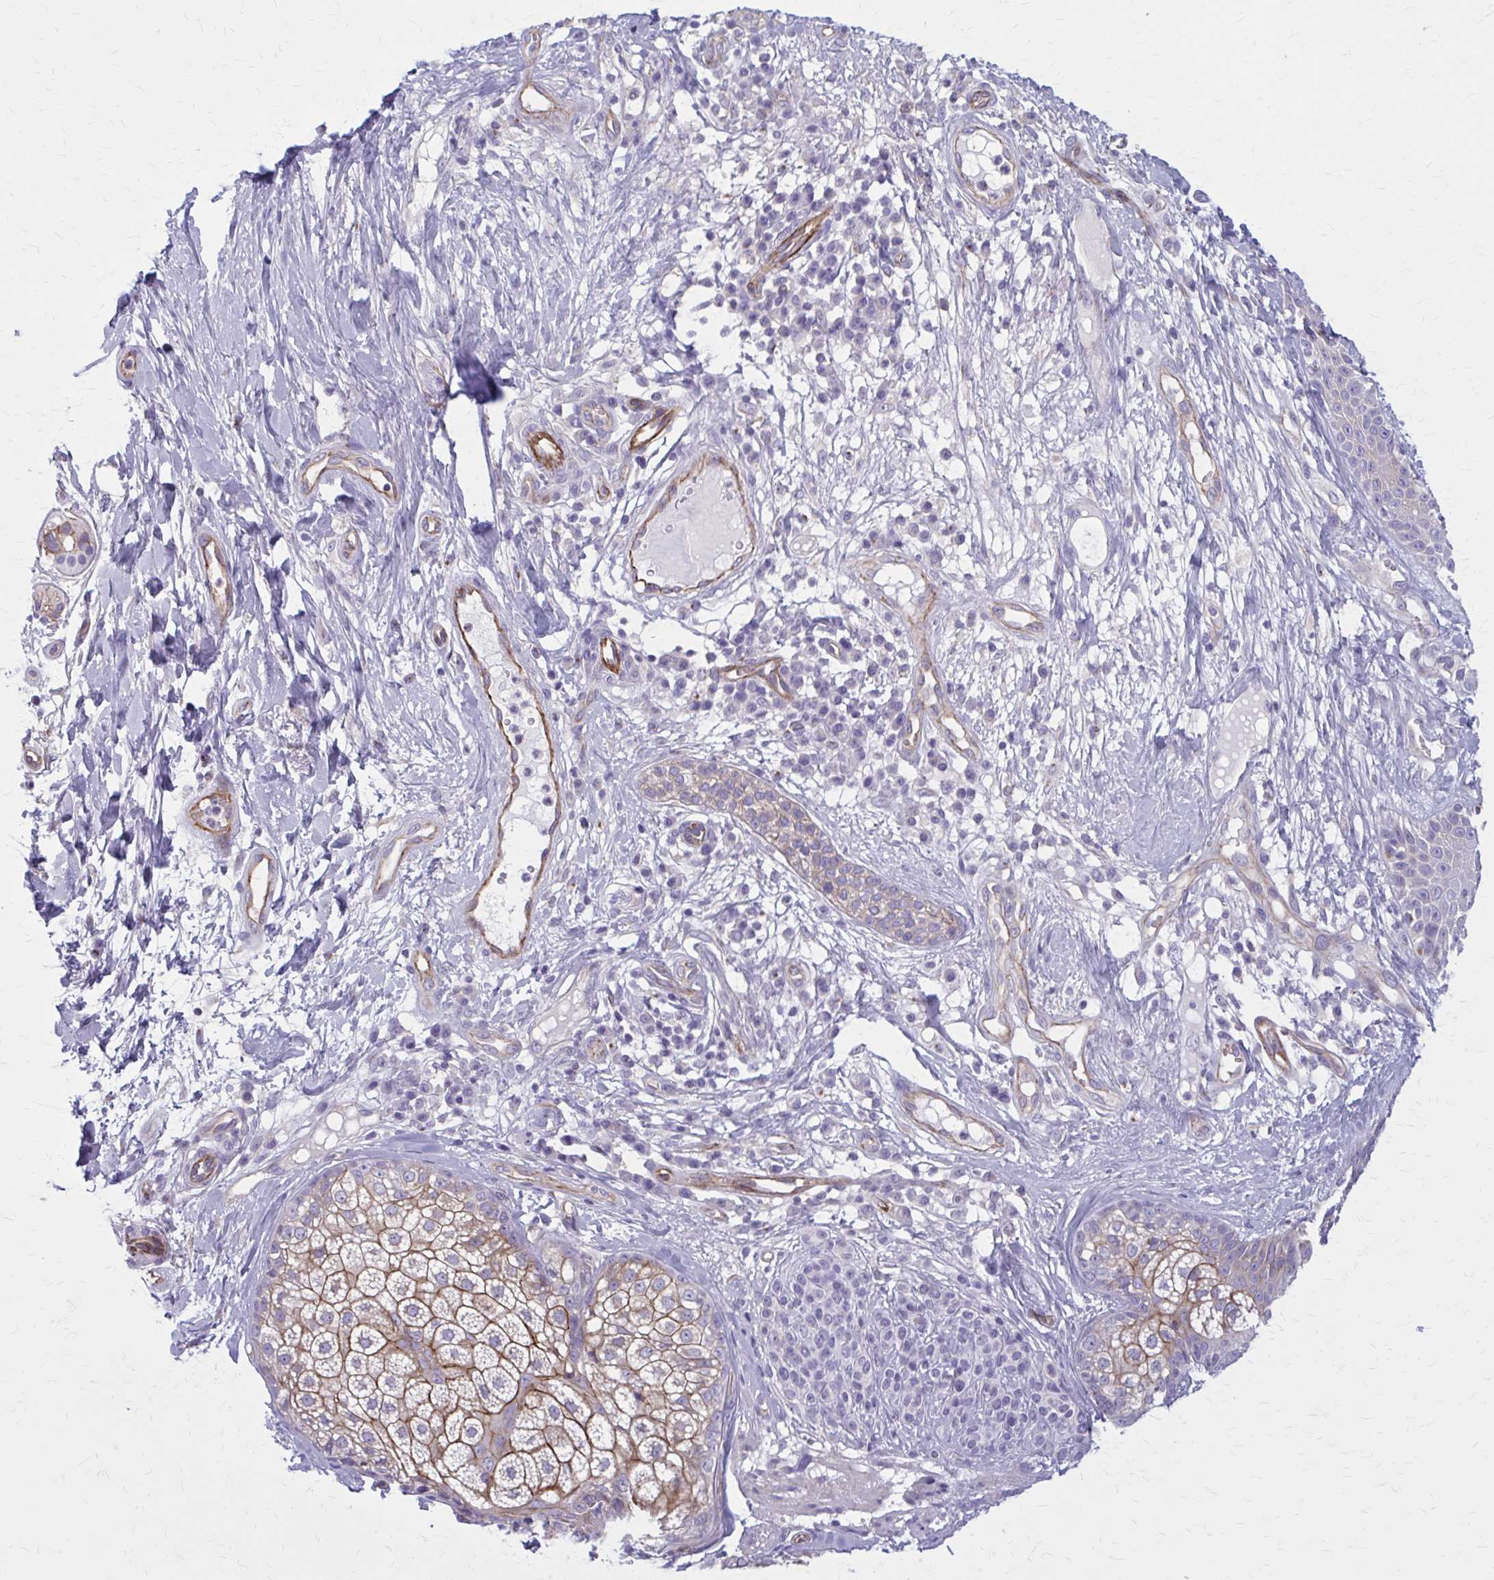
{"staining": {"intensity": "weak", "quantity": "<25%", "location": "cytoplasmic/membranous"}, "tissue": "skin cancer", "cell_type": "Tumor cells", "image_type": "cancer", "snomed": [{"axis": "morphology", "description": "Basal cell carcinoma"}, {"axis": "topography", "description": "Skin"}], "caption": "There is no significant staining in tumor cells of skin cancer. (DAB immunohistochemistry (IHC) visualized using brightfield microscopy, high magnification).", "gene": "ZDHHC7", "patient": {"sex": "female", "age": 89}}